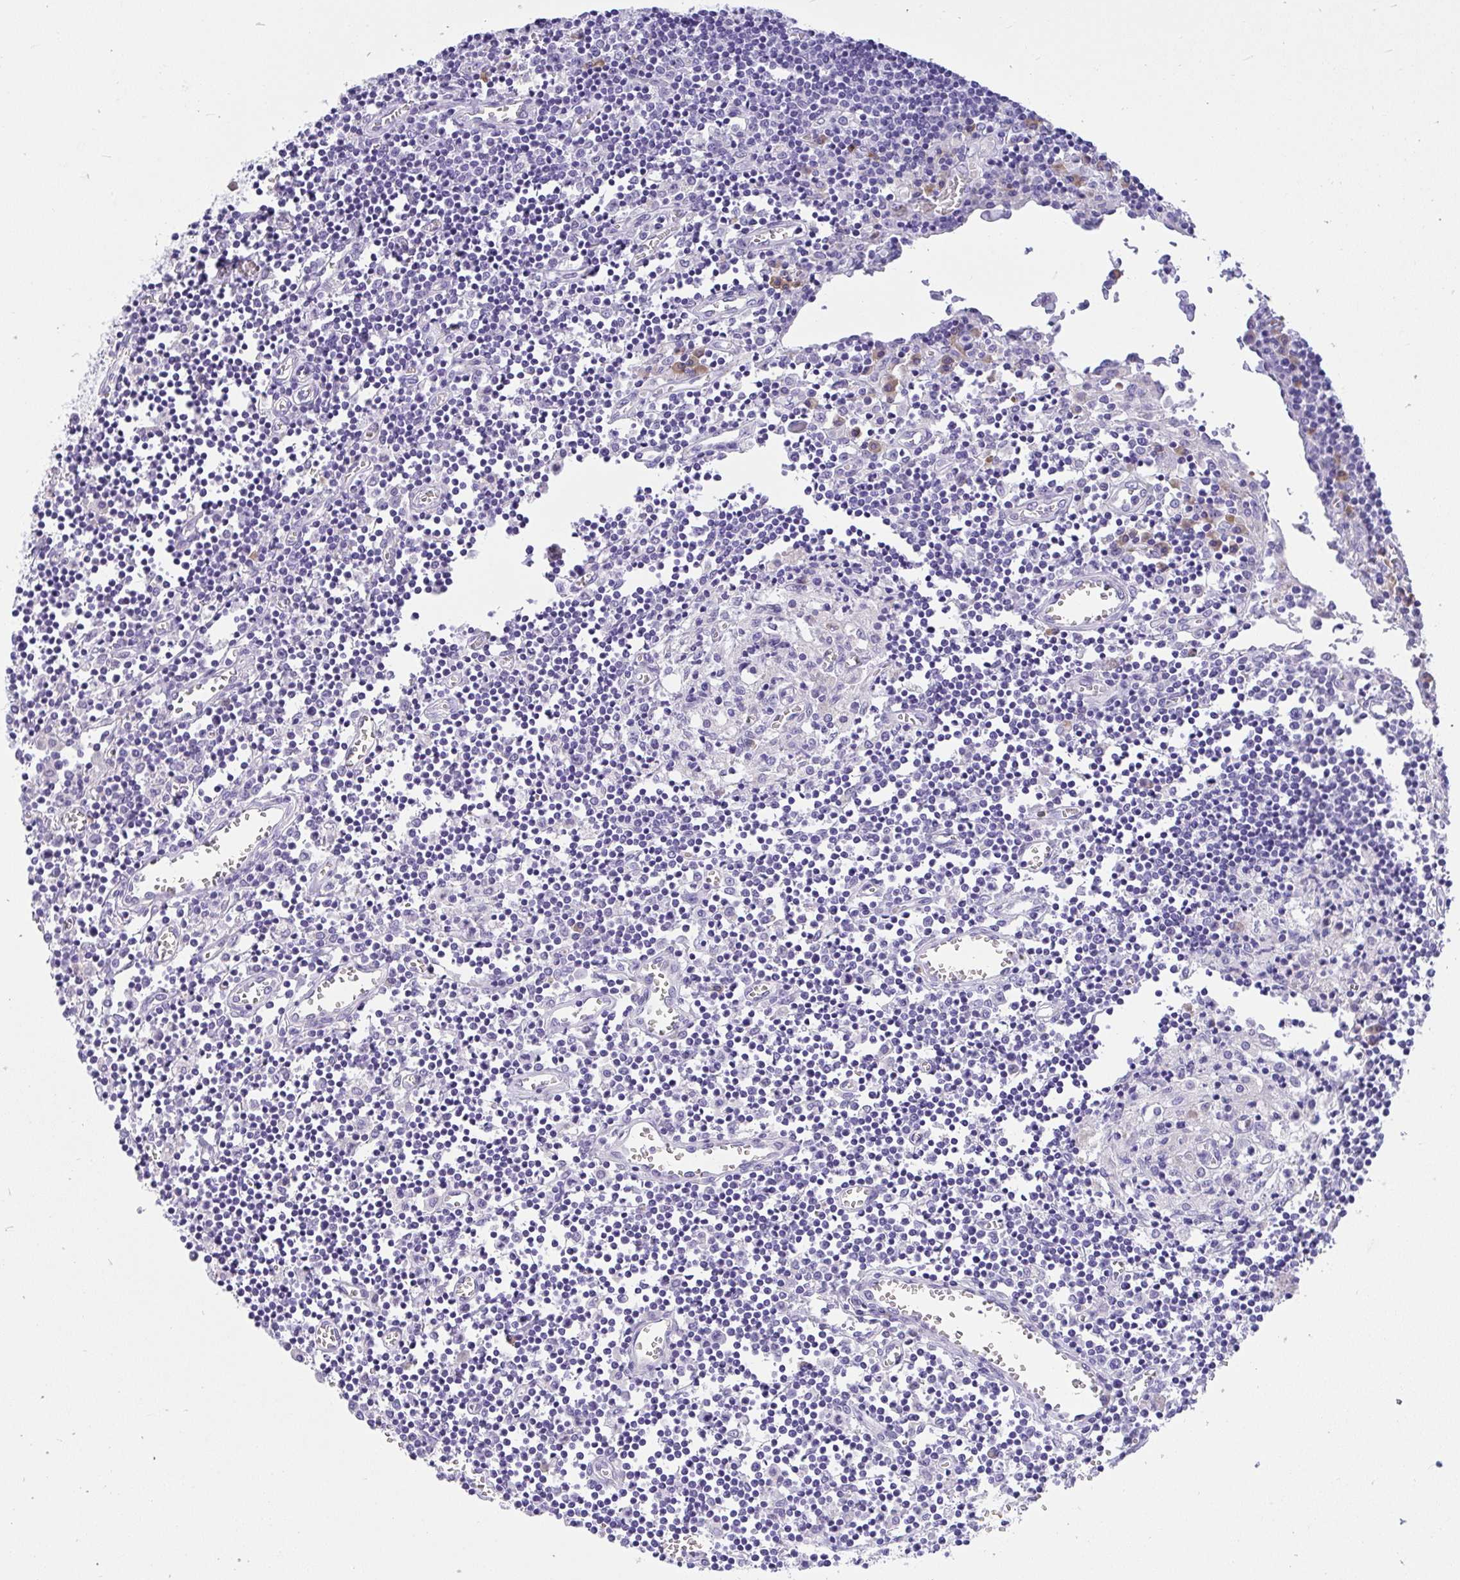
{"staining": {"intensity": "negative", "quantity": "none", "location": "none"}, "tissue": "lymph node", "cell_type": "Non-germinal center cells", "image_type": "normal", "snomed": [{"axis": "morphology", "description": "Normal tissue, NOS"}, {"axis": "topography", "description": "Lymph node"}], "caption": "Human lymph node stained for a protein using immunohistochemistry reveals no expression in non-germinal center cells.", "gene": "ADRA2C", "patient": {"sex": "male", "age": 66}}